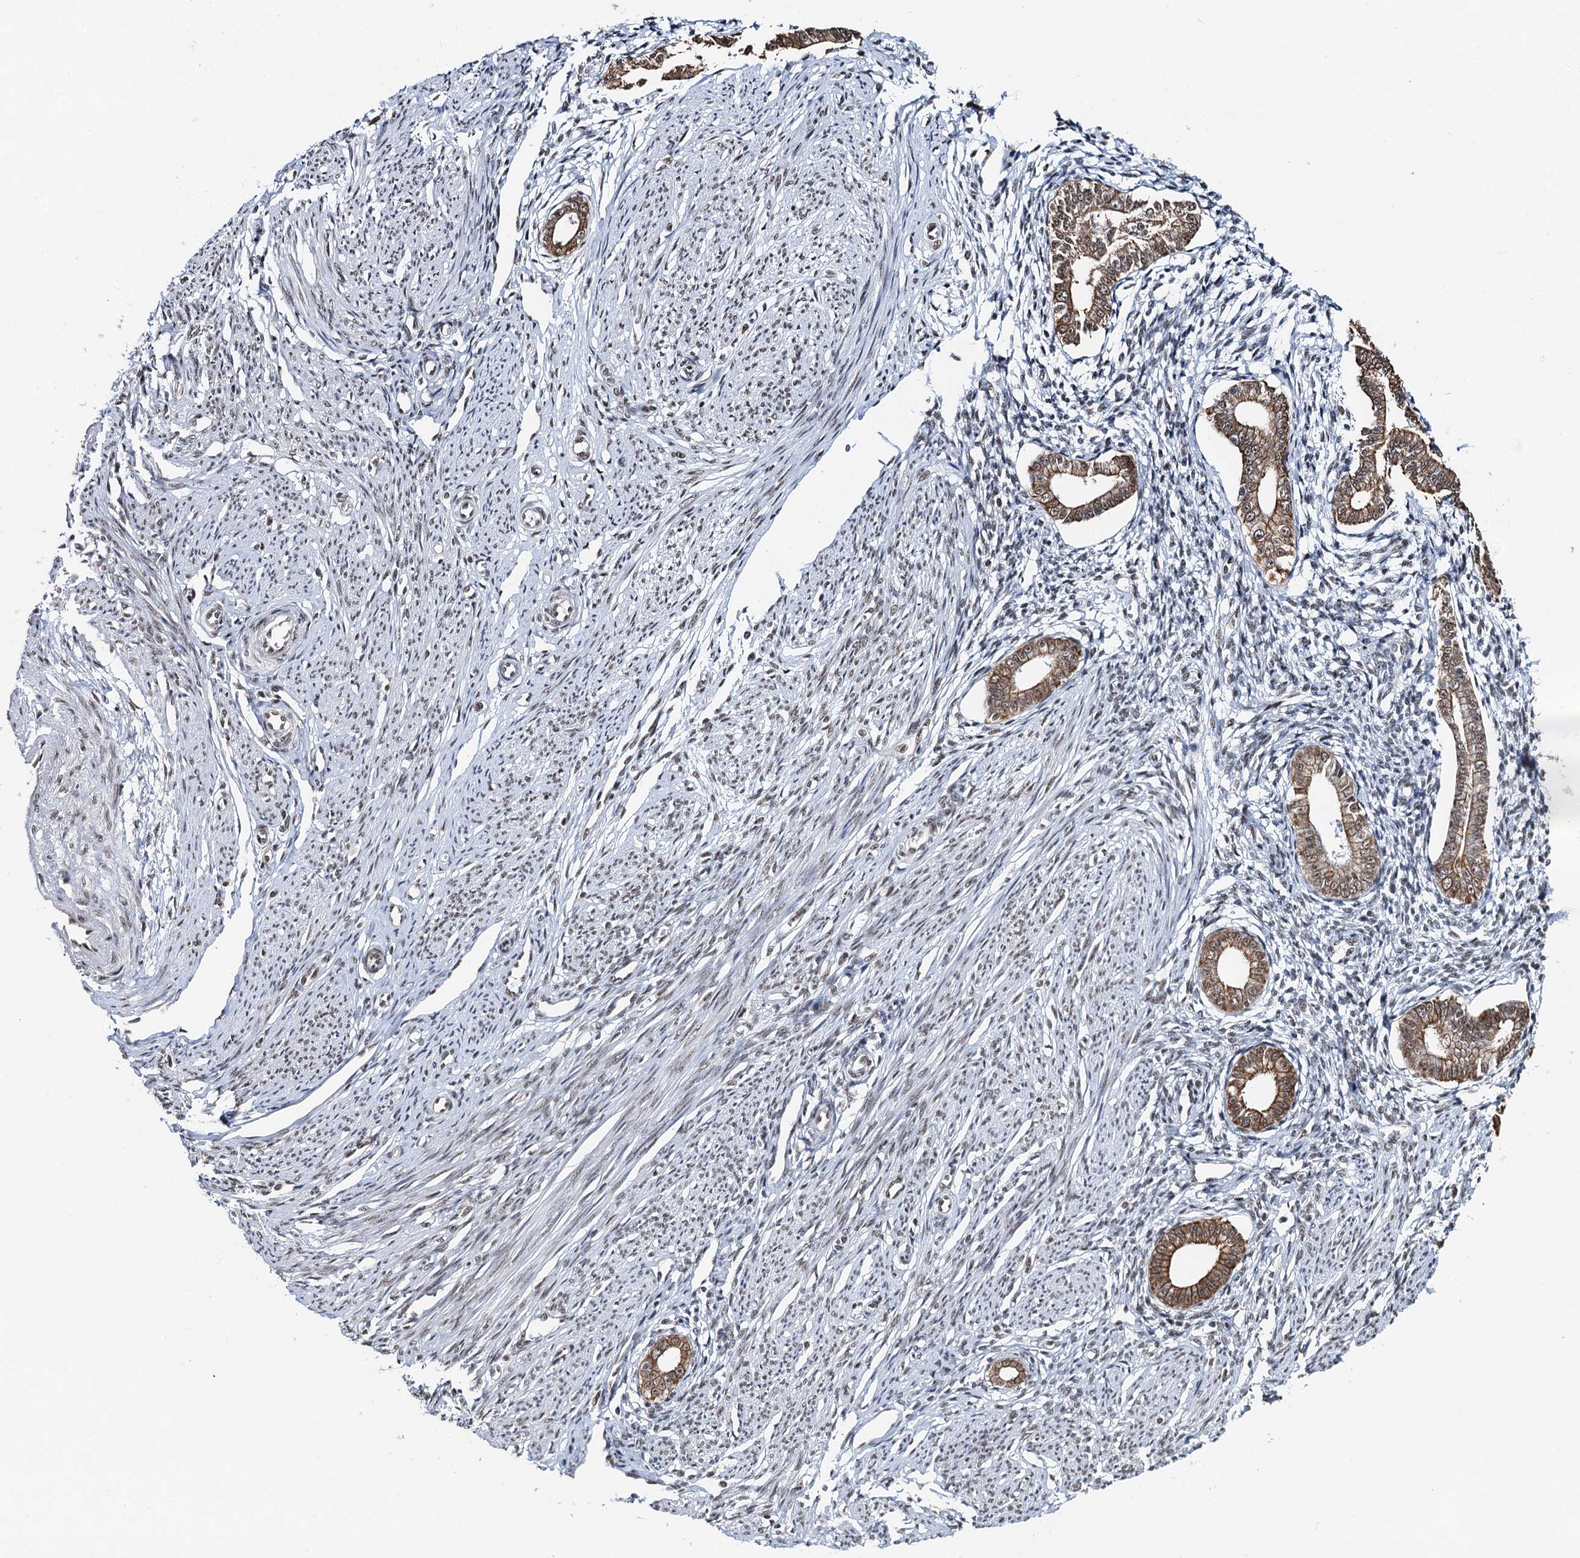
{"staining": {"intensity": "weak", "quantity": "<25%", "location": "nuclear"}, "tissue": "endometrium", "cell_type": "Cells in endometrial stroma", "image_type": "normal", "snomed": [{"axis": "morphology", "description": "Normal tissue, NOS"}, {"axis": "topography", "description": "Endometrium"}], "caption": "Immunohistochemical staining of unremarkable human endometrium reveals no significant positivity in cells in endometrial stroma.", "gene": "ZNF609", "patient": {"sex": "female", "age": 56}}